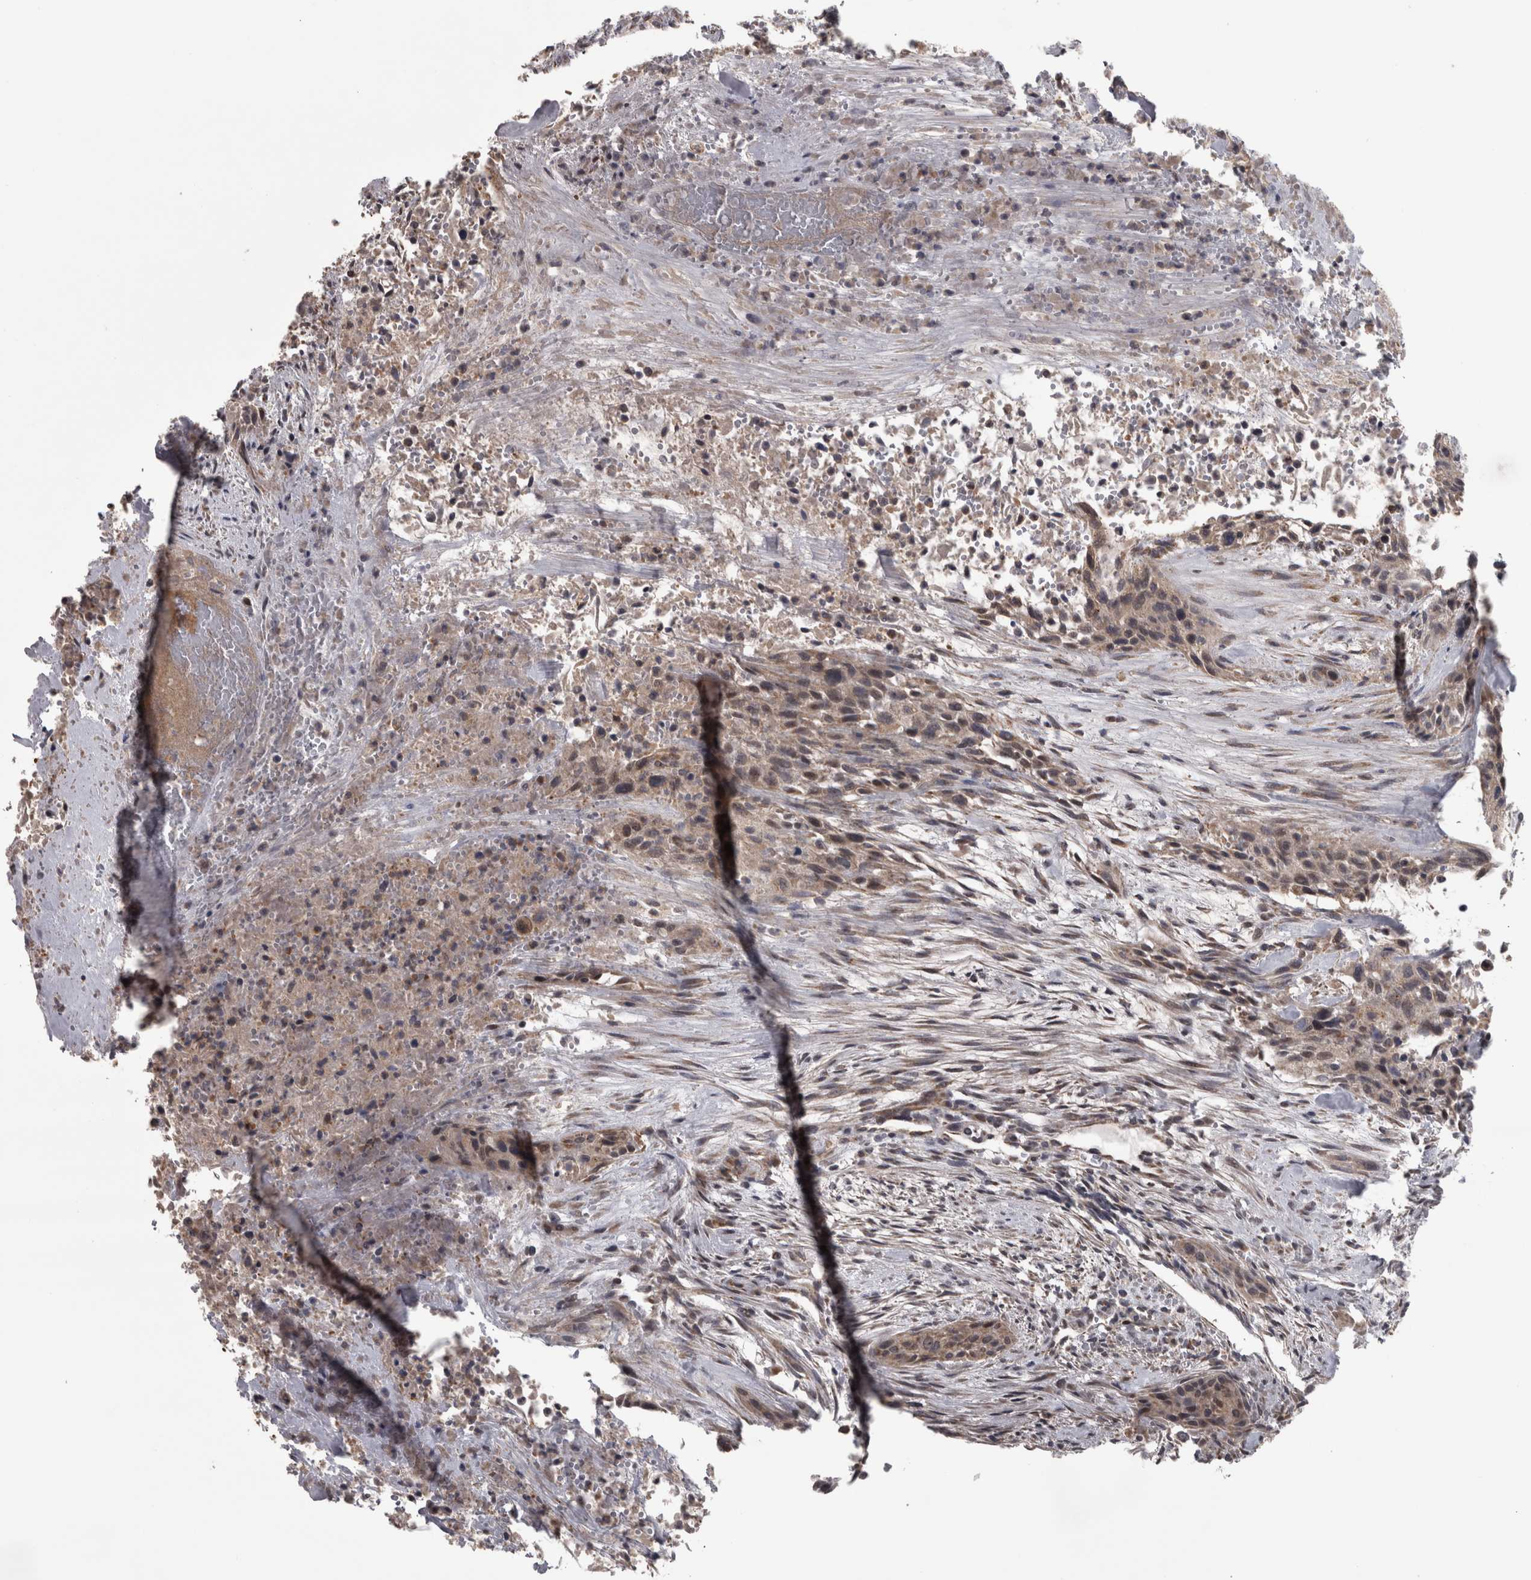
{"staining": {"intensity": "weak", "quantity": ">75%", "location": "cytoplasmic/membranous"}, "tissue": "urothelial cancer", "cell_type": "Tumor cells", "image_type": "cancer", "snomed": [{"axis": "morphology", "description": "Urothelial carcinoma, High grade"}, {"axis": "topography", "description": "Urinary bladder"}], "caption": "Weak cytoplasmic/membranous positivity for a protein is appreciated in about >75% of tumor cells of urothelial carcinoma (high-grade) using IHC.", "gene": "DBT", "patient": {"sex": "male", "age": 35}}